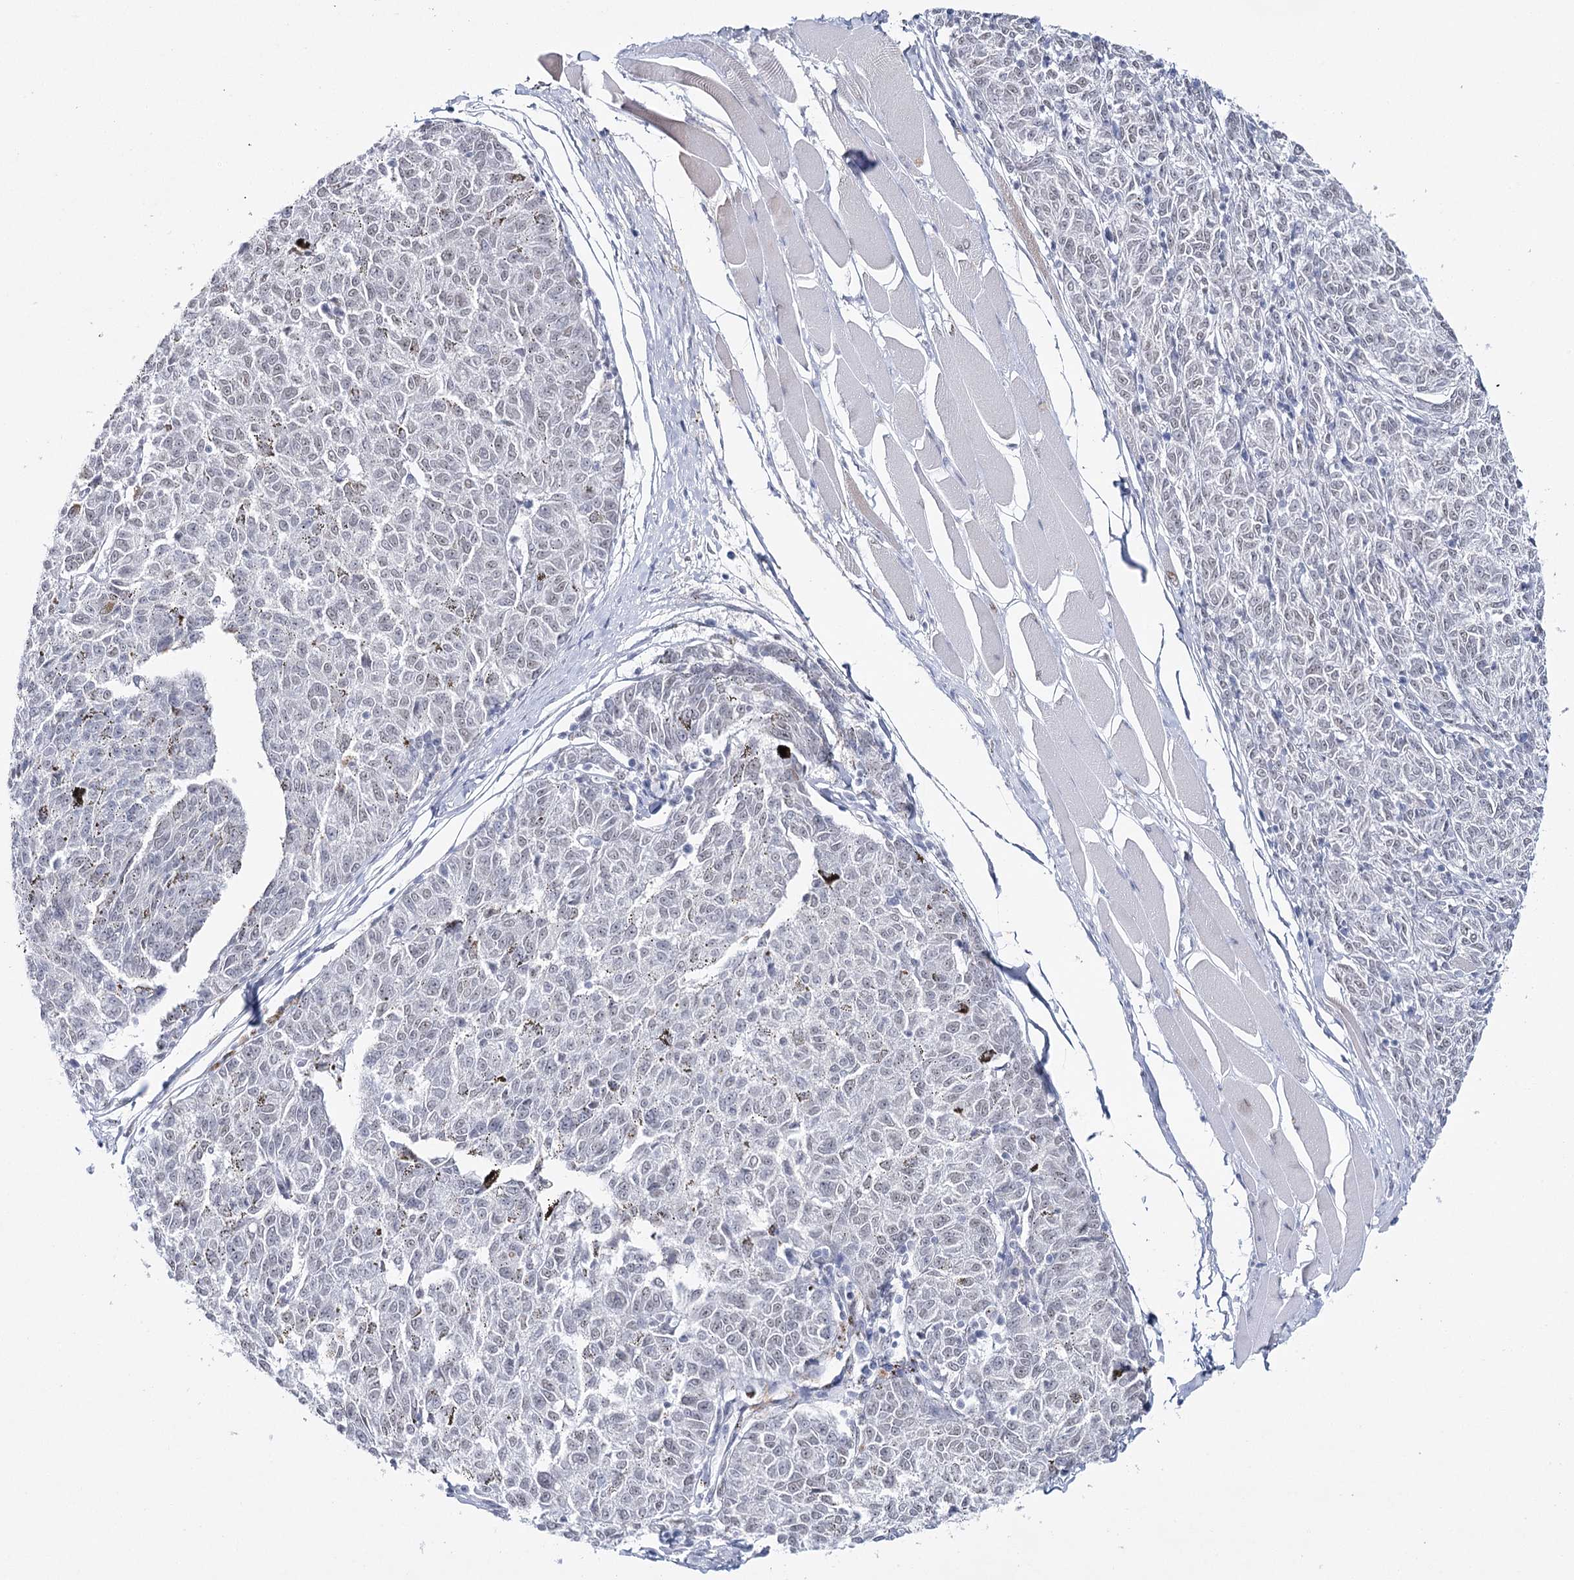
{"staining": {"intensity": "weak", "quantity": "25%-75%", "location": "nuclear"}, "tissue": "melanoma", "cell_type": "Tumor cells", "image_type": "cancer", "snomed": [{"axis": "morphology", "description": "Malignant melanoma, NOS"}, {"axis": "topography", "description": "Skin"}], "caption": "DAB (3,3'-diaminobenzidine) immunohistochemical staining of malignant melanoma reveals weak nuclear protein expression in approximately 25%-75% of tumor cells. (DAB = brown stain, brightfield microscopy at high magnification).", "gene": "ZC3H8", "patient": {"sex": "female", "age": 72}}